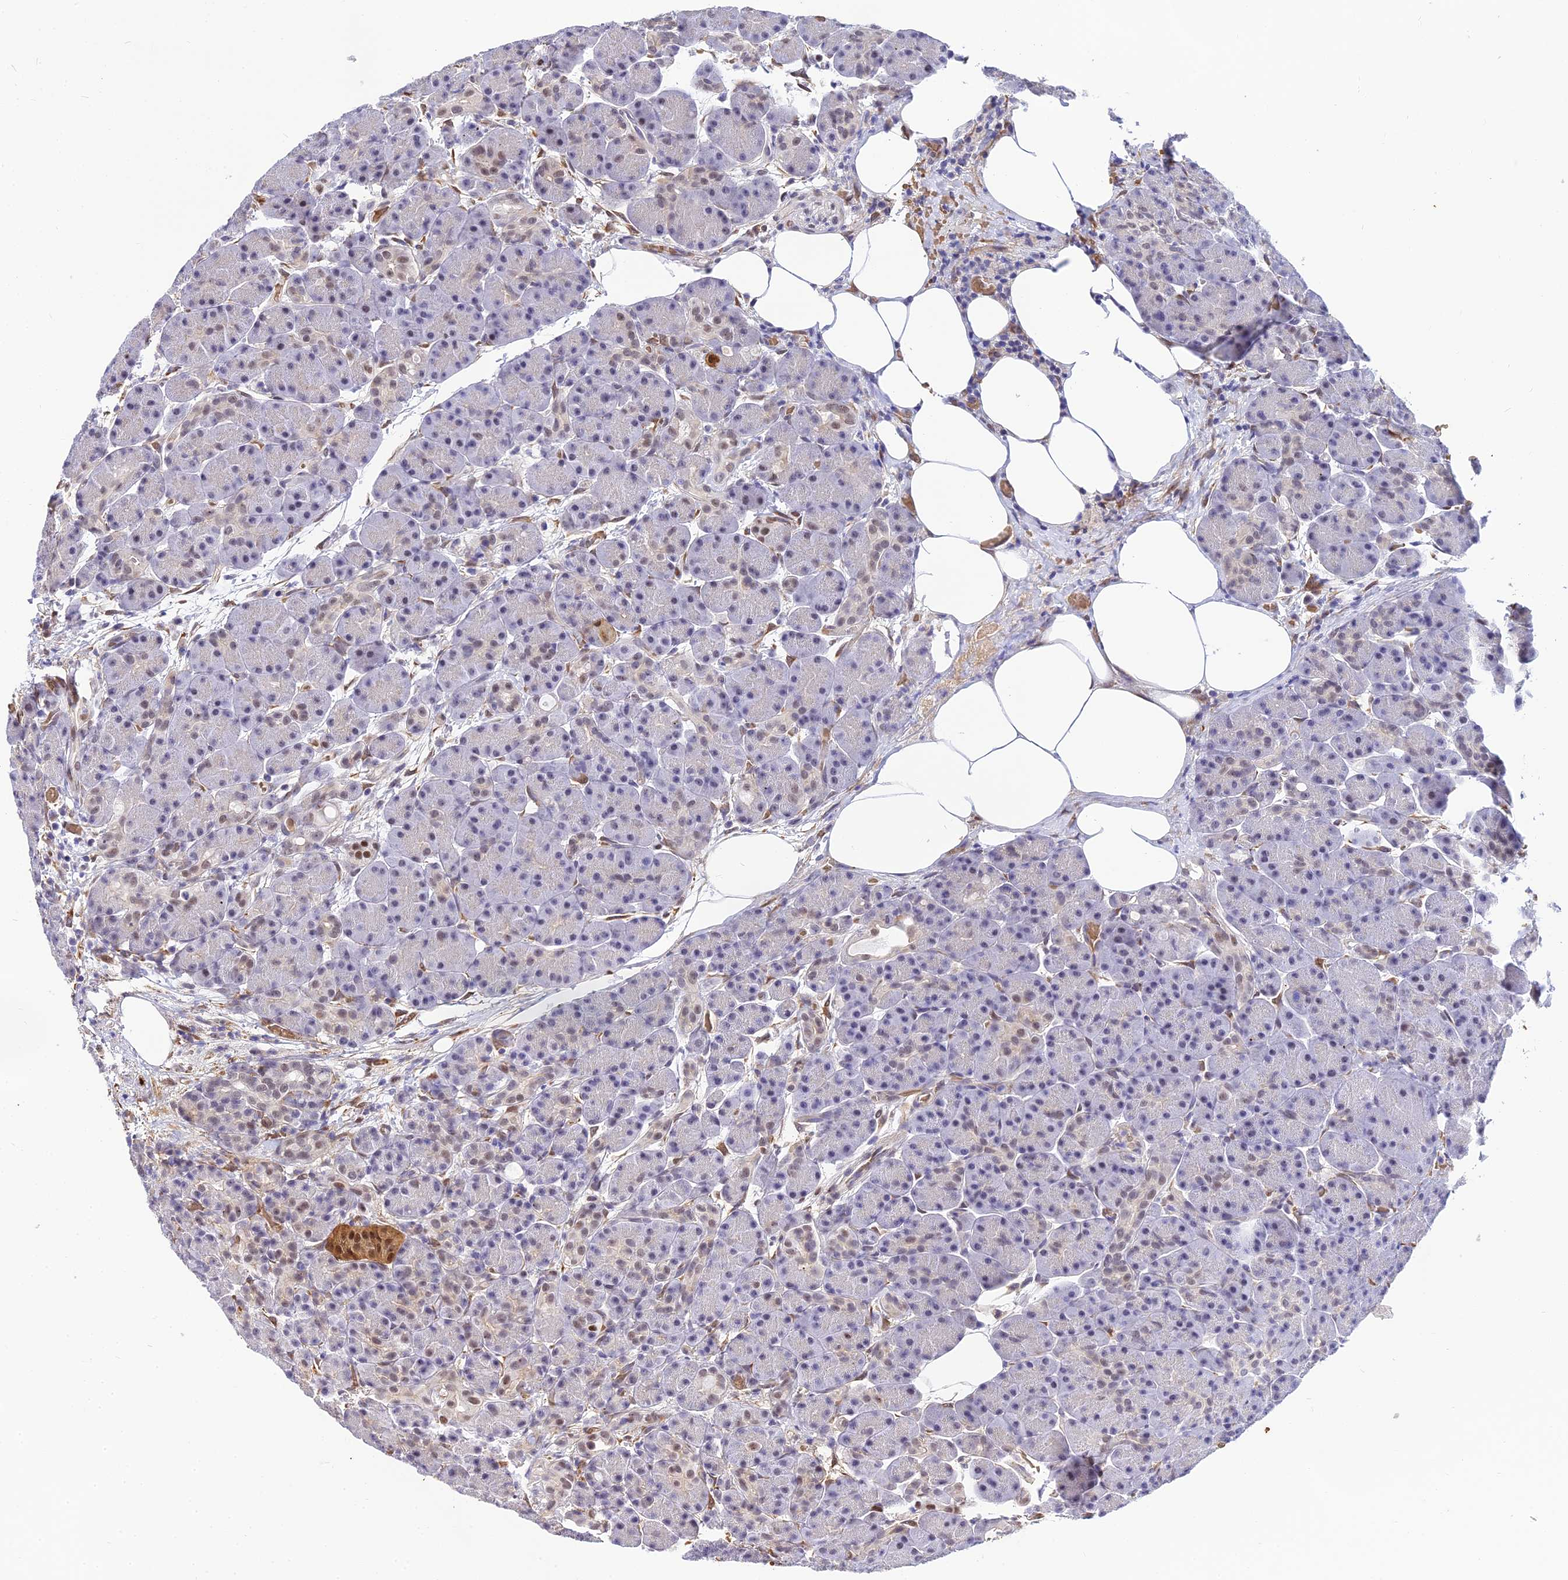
{"staining": {"intensity": "weak", "quantity": "<25%", "location": "nuclear"}, "tissue": "pancreas", "cell_type": "Exocrine glandular cells", "image_type": "normal", "snomed": [{"axis": "morphology", "description": "Normal tissue, NOS"}, {"axis": "topography", "description": "Pancreas"}], "caption": "Immunohistochemistry (IHC) image of unremarkable pancreas: pancreas stained with DAB reveals no significant protein expression in exocrine glandular cells.", "gene": "BCL9", "patient": {"sex": "male", "age": 63}}